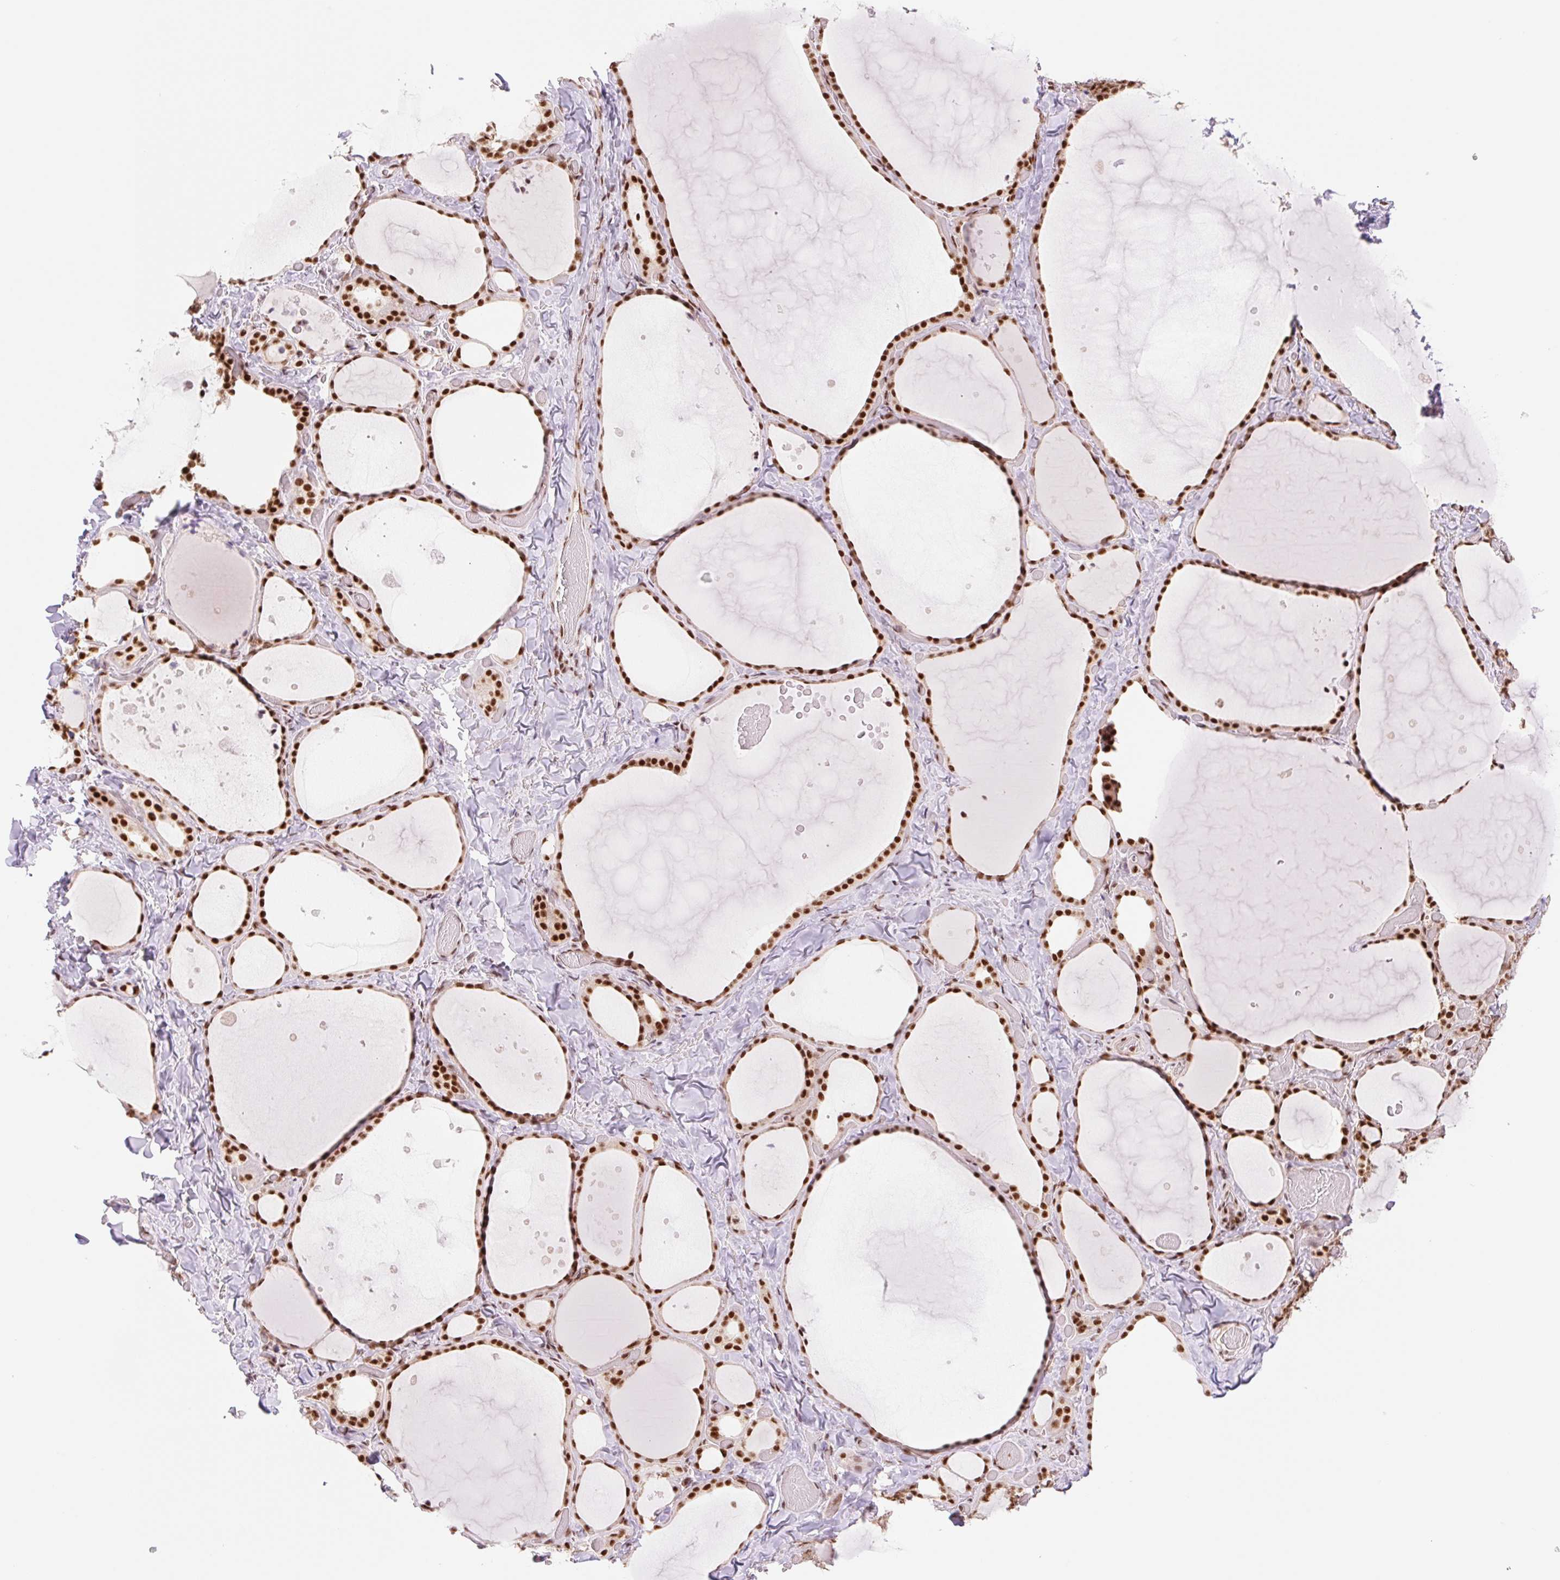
{"staining": {"intensity": "strong", "quantity": ">75%", "location": "nuclear"}, "tissue": "thyroid gland", "cell_type": "Glandular cells", "image_type": "normal", "snomed": [{"axis": "morphology", "description": "Normal tissue, NOS"}, {"axis": "topography", "description": "Thyroid gland"}], "caption": "DAB (3,3'-diaminobenzidine) immunohistochemical staining of unremarkable human thyroid gland shows strong nuclear protein staining in about >75% of glandular cells. The protein of interest is shown in brown color, while the nuclei are stained blue.", "gene": "PRDM11", "patient": {"sex": "female", "age": 36}}